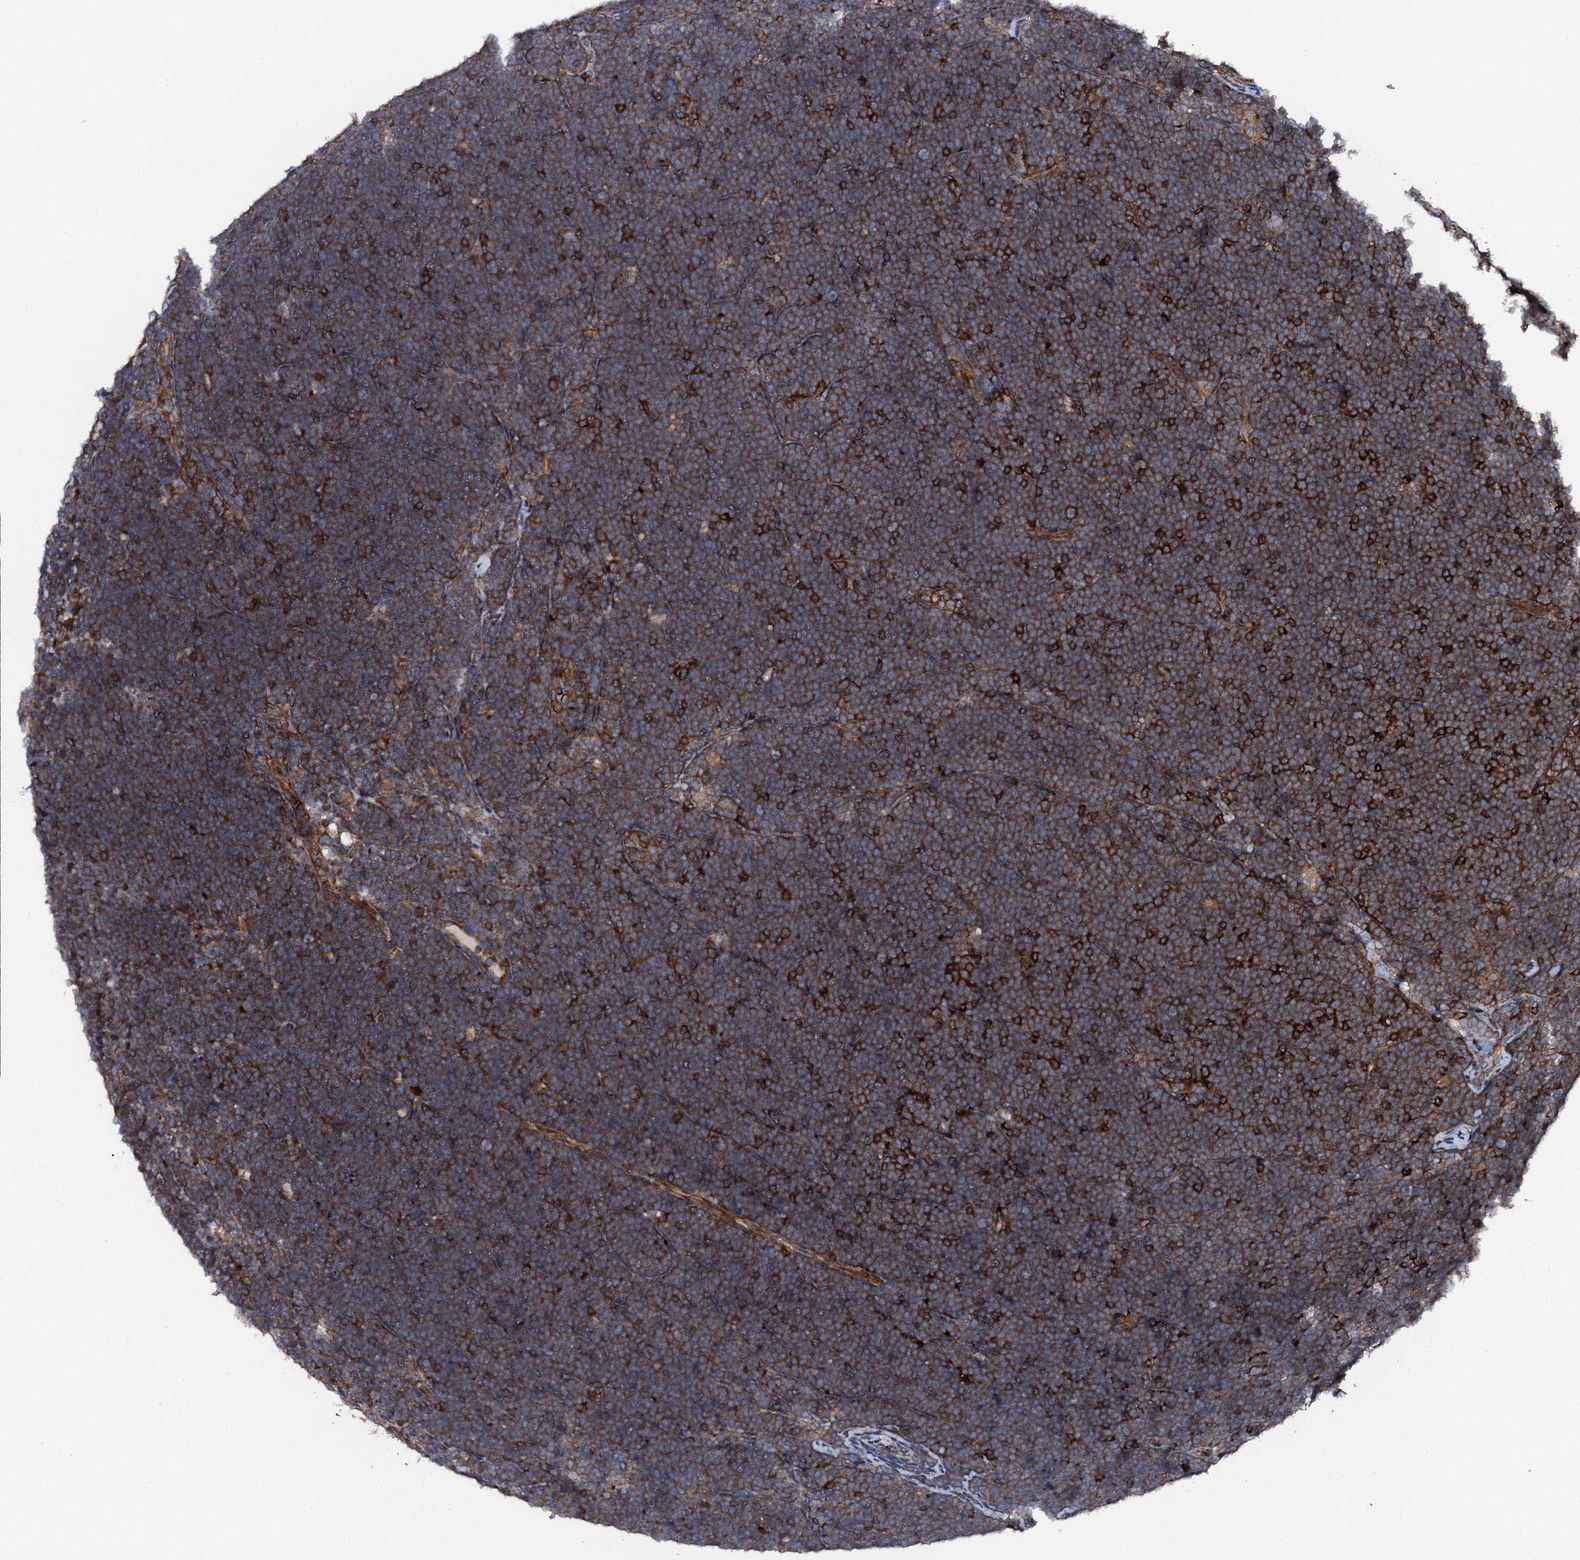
{"staining": {"intensity": "strong", "quantity": ">75%", "location": "cytoplasmic/membranous"}, "tissue": "lymphoma", "cell_type": "Tumor cells", "image_type": "cancer", "snomed": [{"axis": "morphology", "description": "Malignant lymphoma, non-Hodgkin's type, High grade"}, {"axis": "topography", "description": "Lymph node"}], "caption": "A high amount of strong cytoplasmic/membranous staining is appreciated in approximately >75% of tumor cells in lymphoma tissue. The staining is performed using DAB brown chromogen to label protein expression. The nuclei are counter-stained blue using hematoxylin.", "gene": "EDC4", "patient": {"sex": "male", "age": 13}}